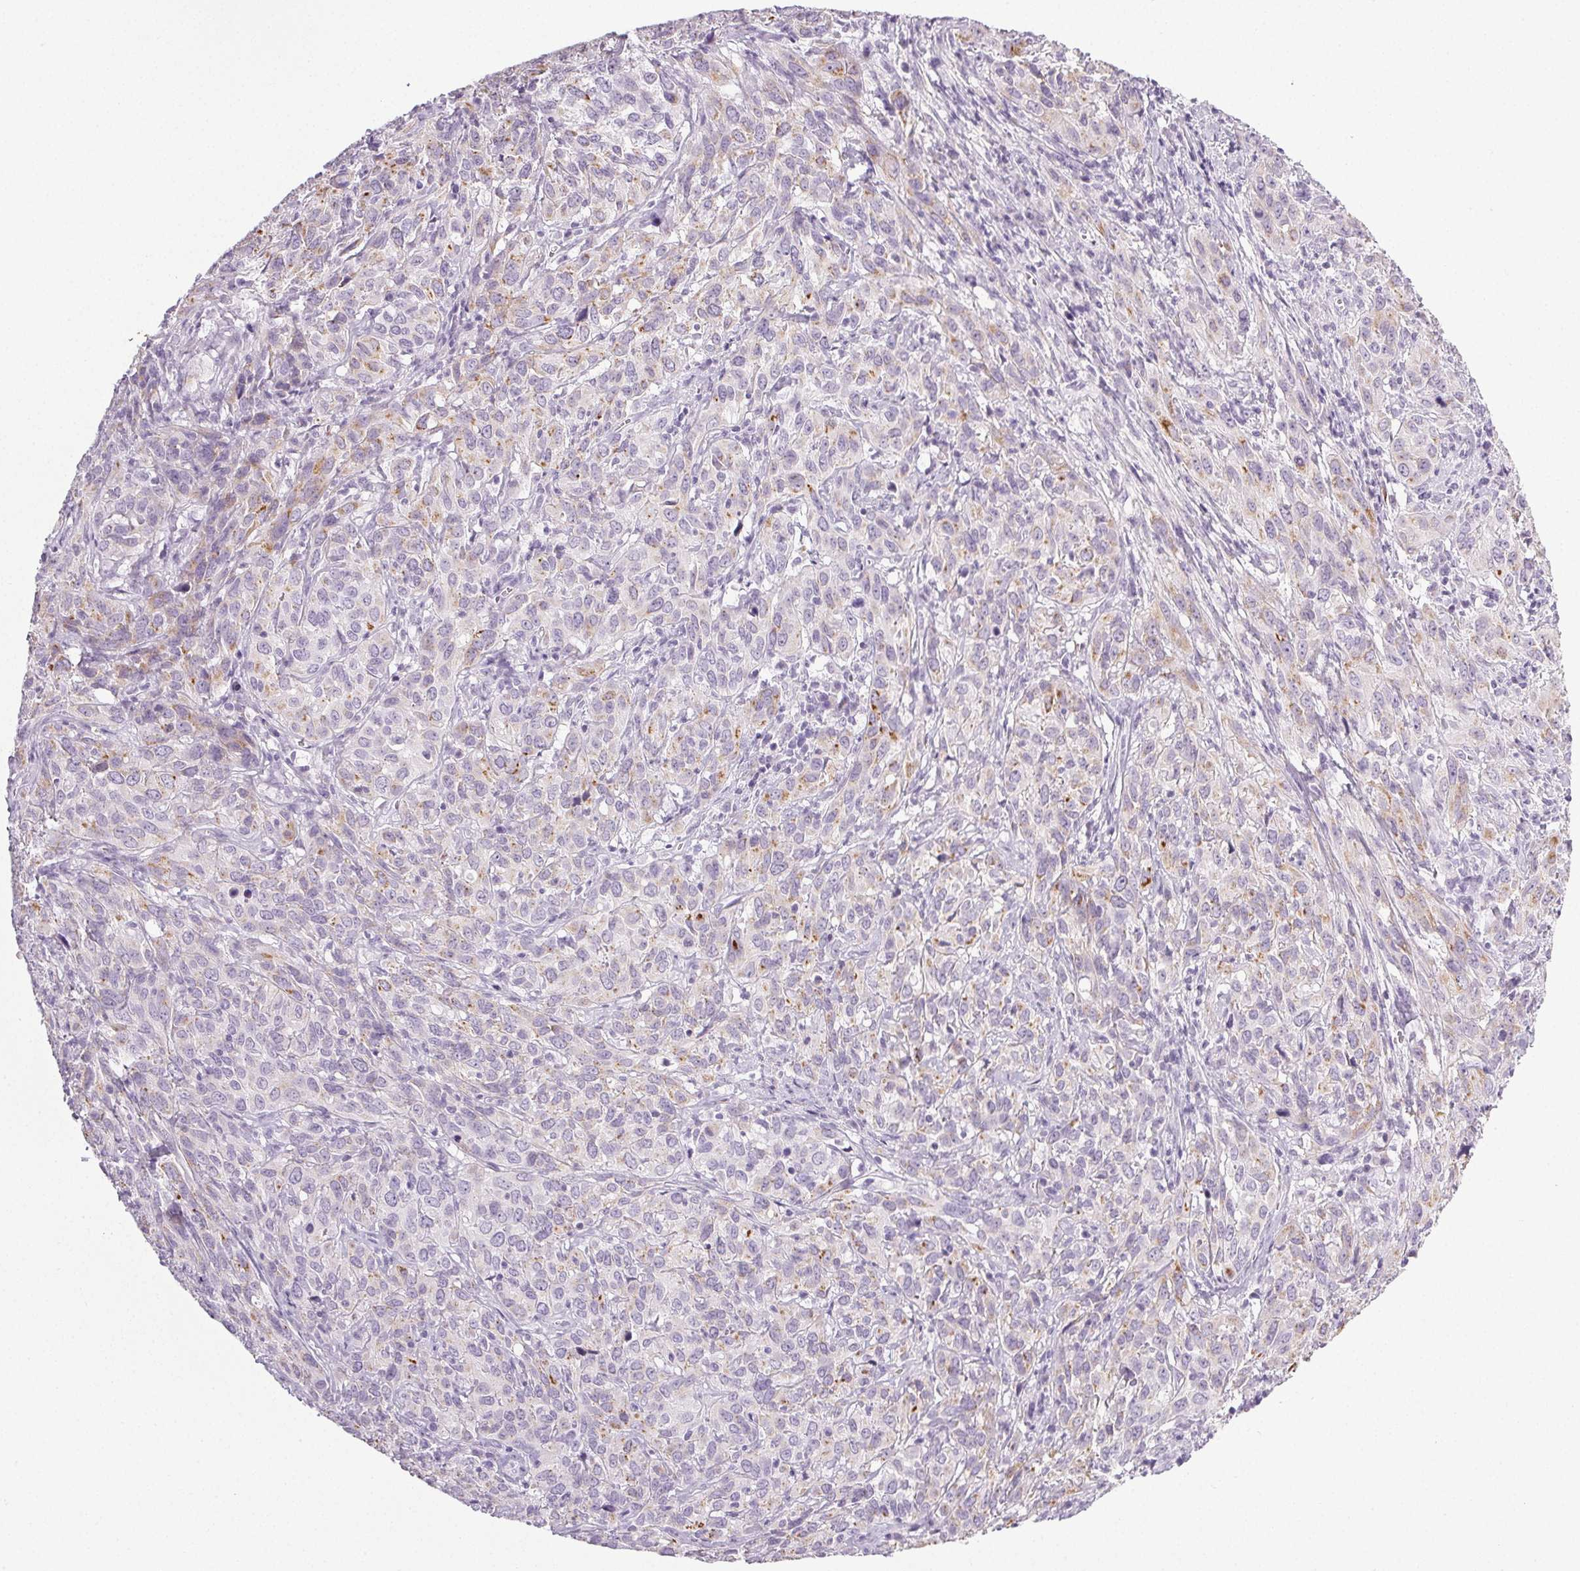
{"staining": {"intensity": "weak", "quantity": "<25%", "location": "cytoplasmic/membranous"}, "tissue": "cervical cancer", "cell_type": "Tumor cells", "image_type": "cancer", "snomed": [{"axis": "morphology", "description": "Squamous cell carcinoma, NOS"}, {"axis": "topography", "description": "Cervix"}], "caption": "This is an IHC histopathology image of cervical squamous cell carcinoma. There is no expression in tumor cells.", "gene": "COL7A1", "patient": {"sex": "female", "age": 51}}